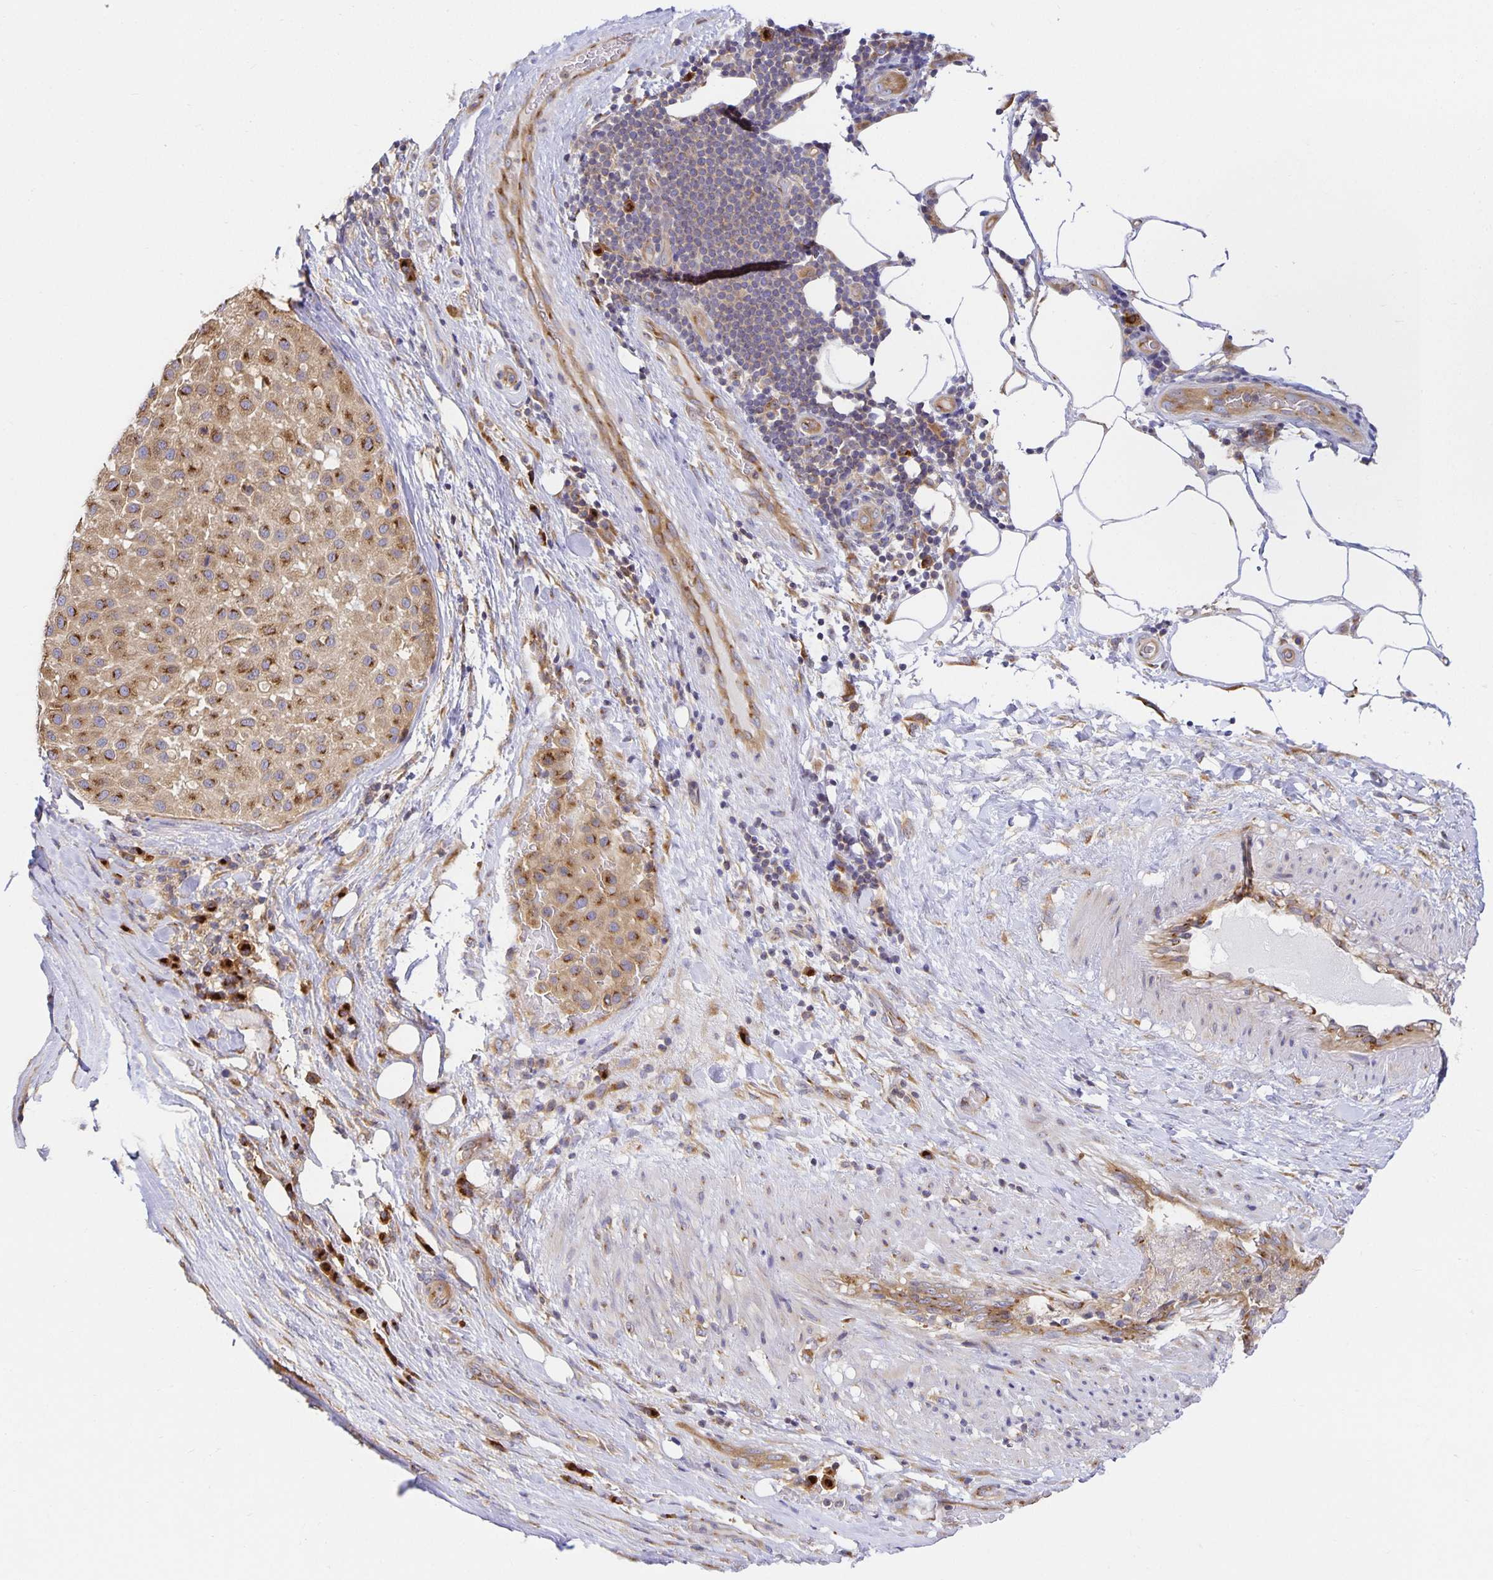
{"staining": {"intensity": "moderate", "quantity": ">75%", "location": "cytoplasmic/membranous"}, "tissue": "melanoma", "cell_type": "Tumor cells", "image_type": "cancer", "snomed": [{"axis": "morphology", "description": "Malignant melanoma, Metastatic site"}, {"axis": "topography", "description": "Smooth muscle"}], "caption": "Protein staining of melanoma tissue exhibits moderate cytoplasmic/membranous positivity in about >75% of tumor cells.", "gene": "USO1", "patient": {"sex": "male", "age": 41}}